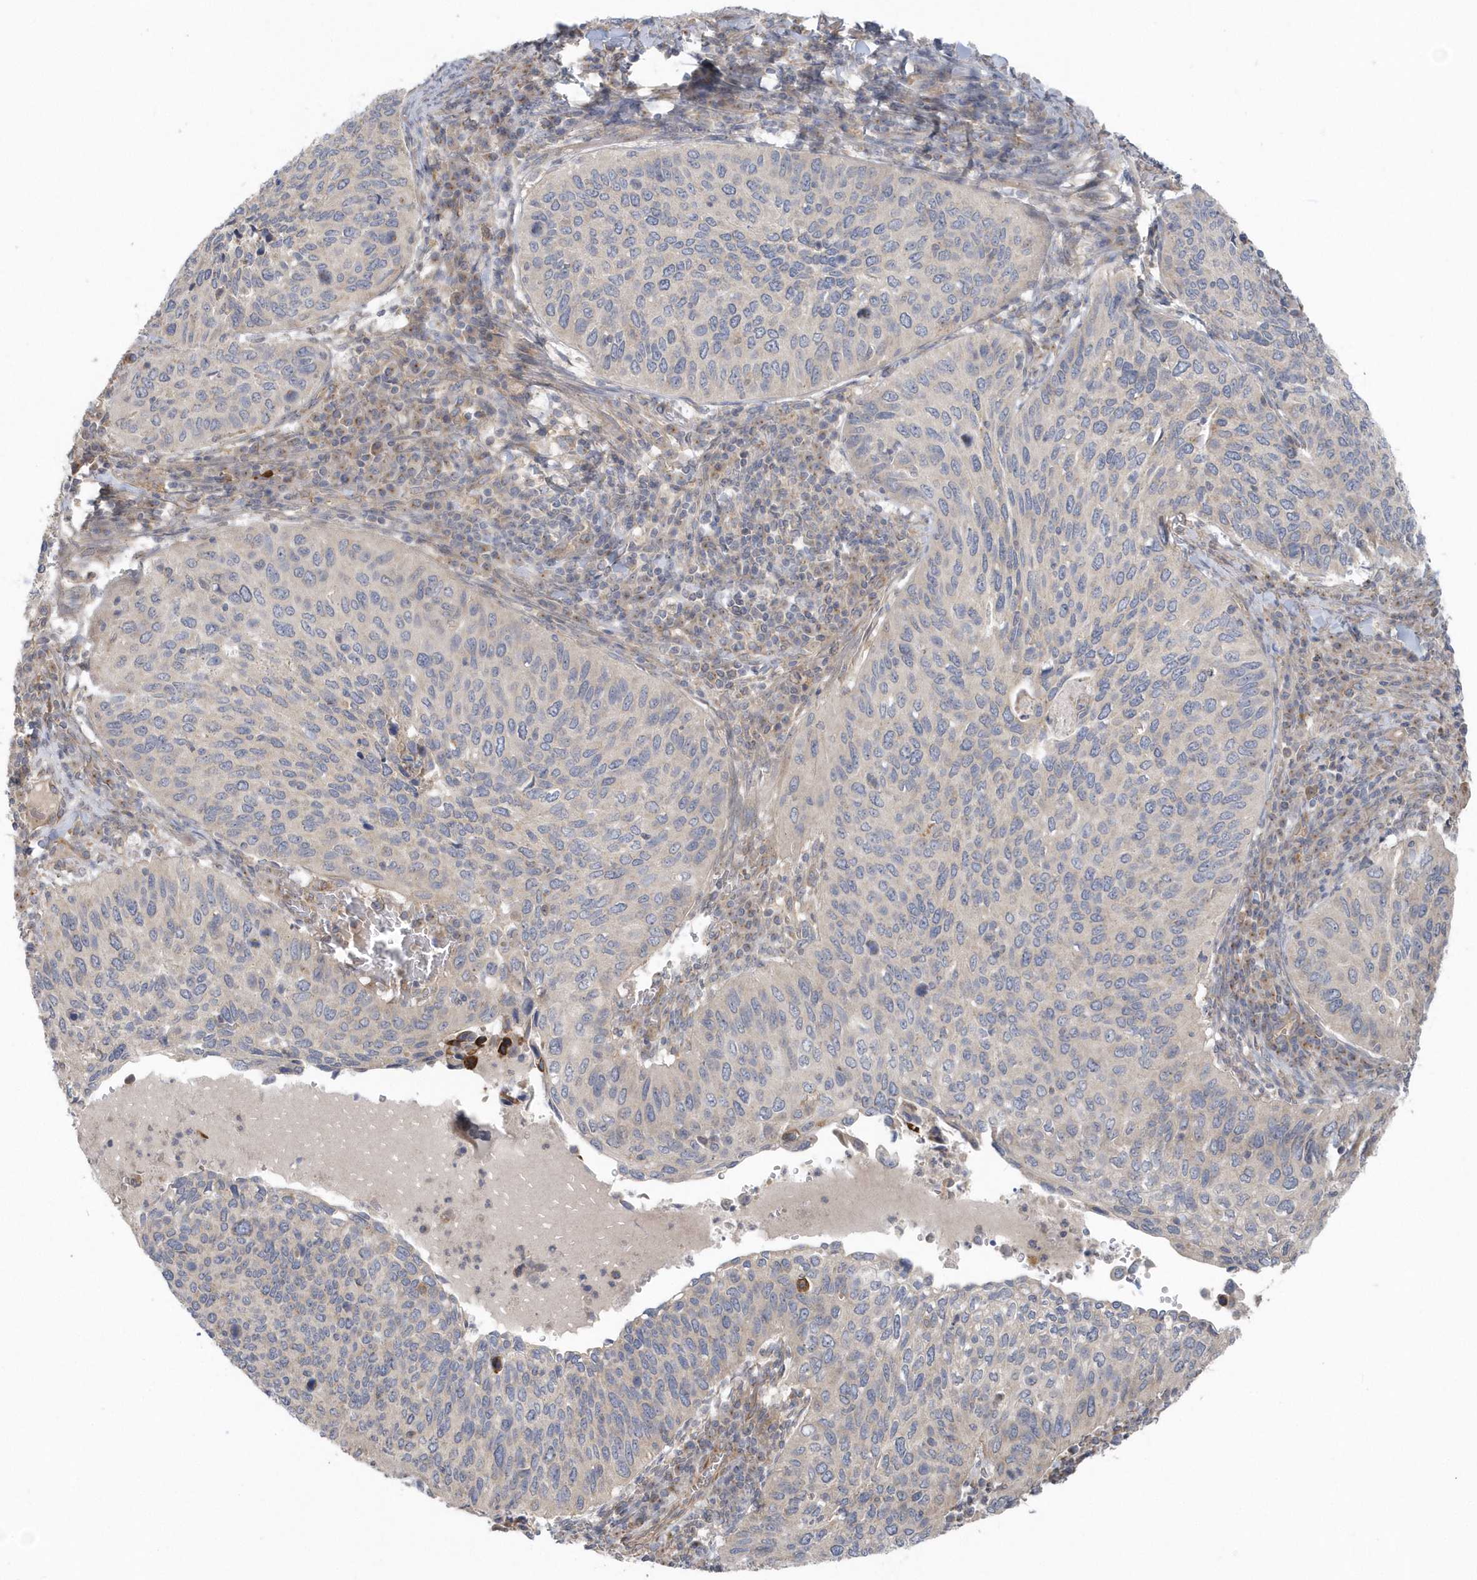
{"staining": {"intensity": "negative", "quantity": "none", "location": "none"}, "tissue": "cervical cancer", "cell_type": "Tumor cells", "image_type": "cancer", "snomed": [{"axis": "morphology", "description": "Squamous cell carcinoma, NOS"}, {"axis": "topography", "description": "Cervix"}], "caption": "Cervical cancer was stained to show a protein in brown. There is no significant positivity in tumor cells. (Stains: DAB (3,3'-diaminobenzidine) immunohistochemistry with hematoxylin counter stain, Microscopy: brightfield microscopy at high magnification).", "gene": "ACTR1A", "patient": {"sex": "female", "age": 38}}